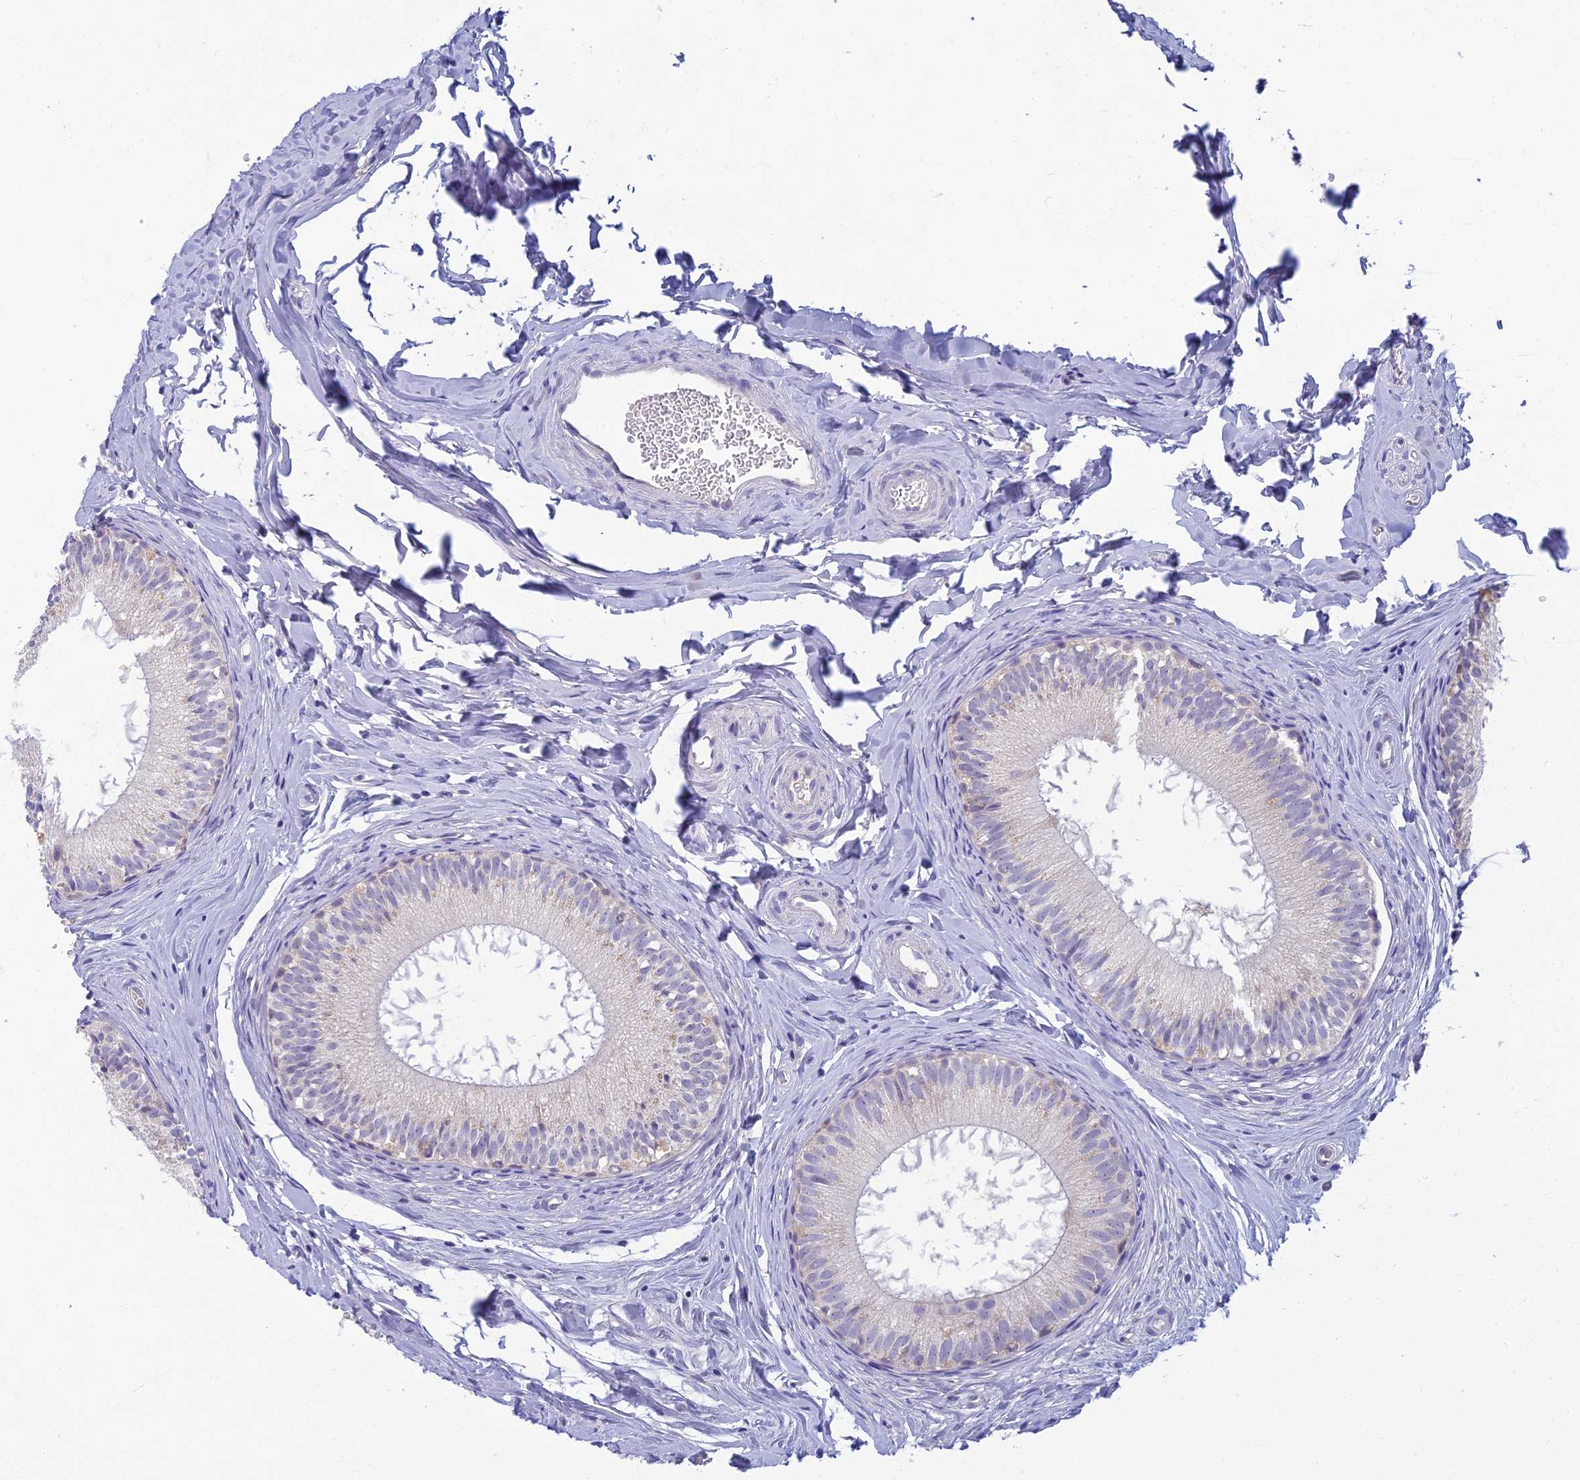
{"staining": {"intensity": "negative", "quantity": "none", "location": "none"}, "tissue": "epididymis", "cell_type": "Glandular cells", "image_type": "normal", "snomed": [{"axis": "morphology", "description": "Normal tissue, NOS"}, {"axis": "topography", "description": "Epididymis"}], "caption": "Immunohistochemistry image of unremarkable epididymis: human epididymis stained with DAB displays no significant protein expression in glandular cells.", "gene": "SLC25A41", "patient": {"sex": "male", "age": 34}}